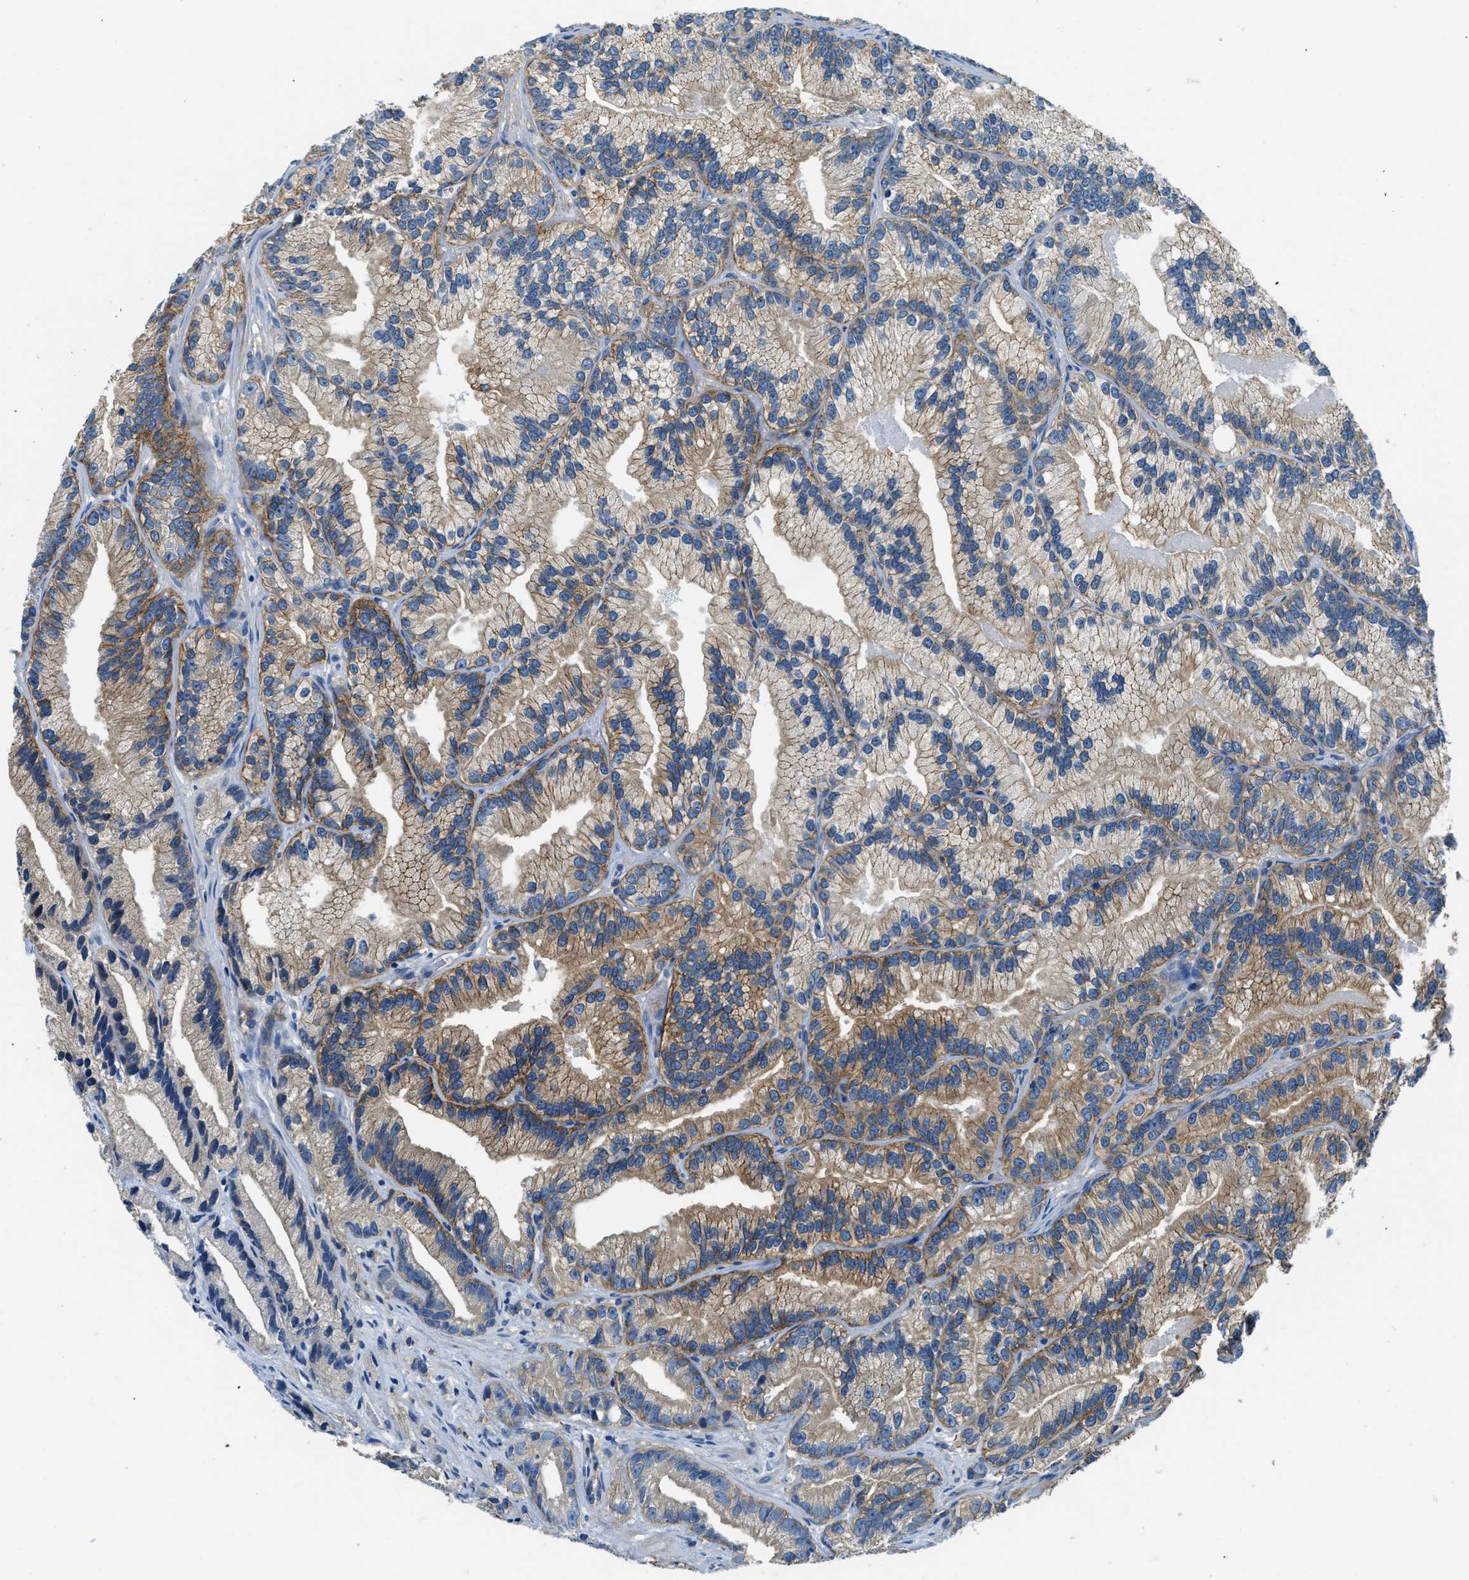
{"staining": {"intensity": "moderate", "quantity": ">75%", "location": "cytoplasmic/membranous"}, "tissue": "prostate cancer", "cell_type": "Tumor cells", "image_type": "cancer", "snomed": [{"axis": "morphology", "description": "Adenocarcinoma, Low grade"}, {"axis": "topography", "description": "Prostate"}], "caption": "DAB (3,3'-diaminobenzidine) immunohistochemical staining of prostate cancer displays moderate cytoplasmic/membranous protein expression in about >75% of tumor cells.", "gene": "TWF1", "patient": {"sex": "male", "age": 89}}